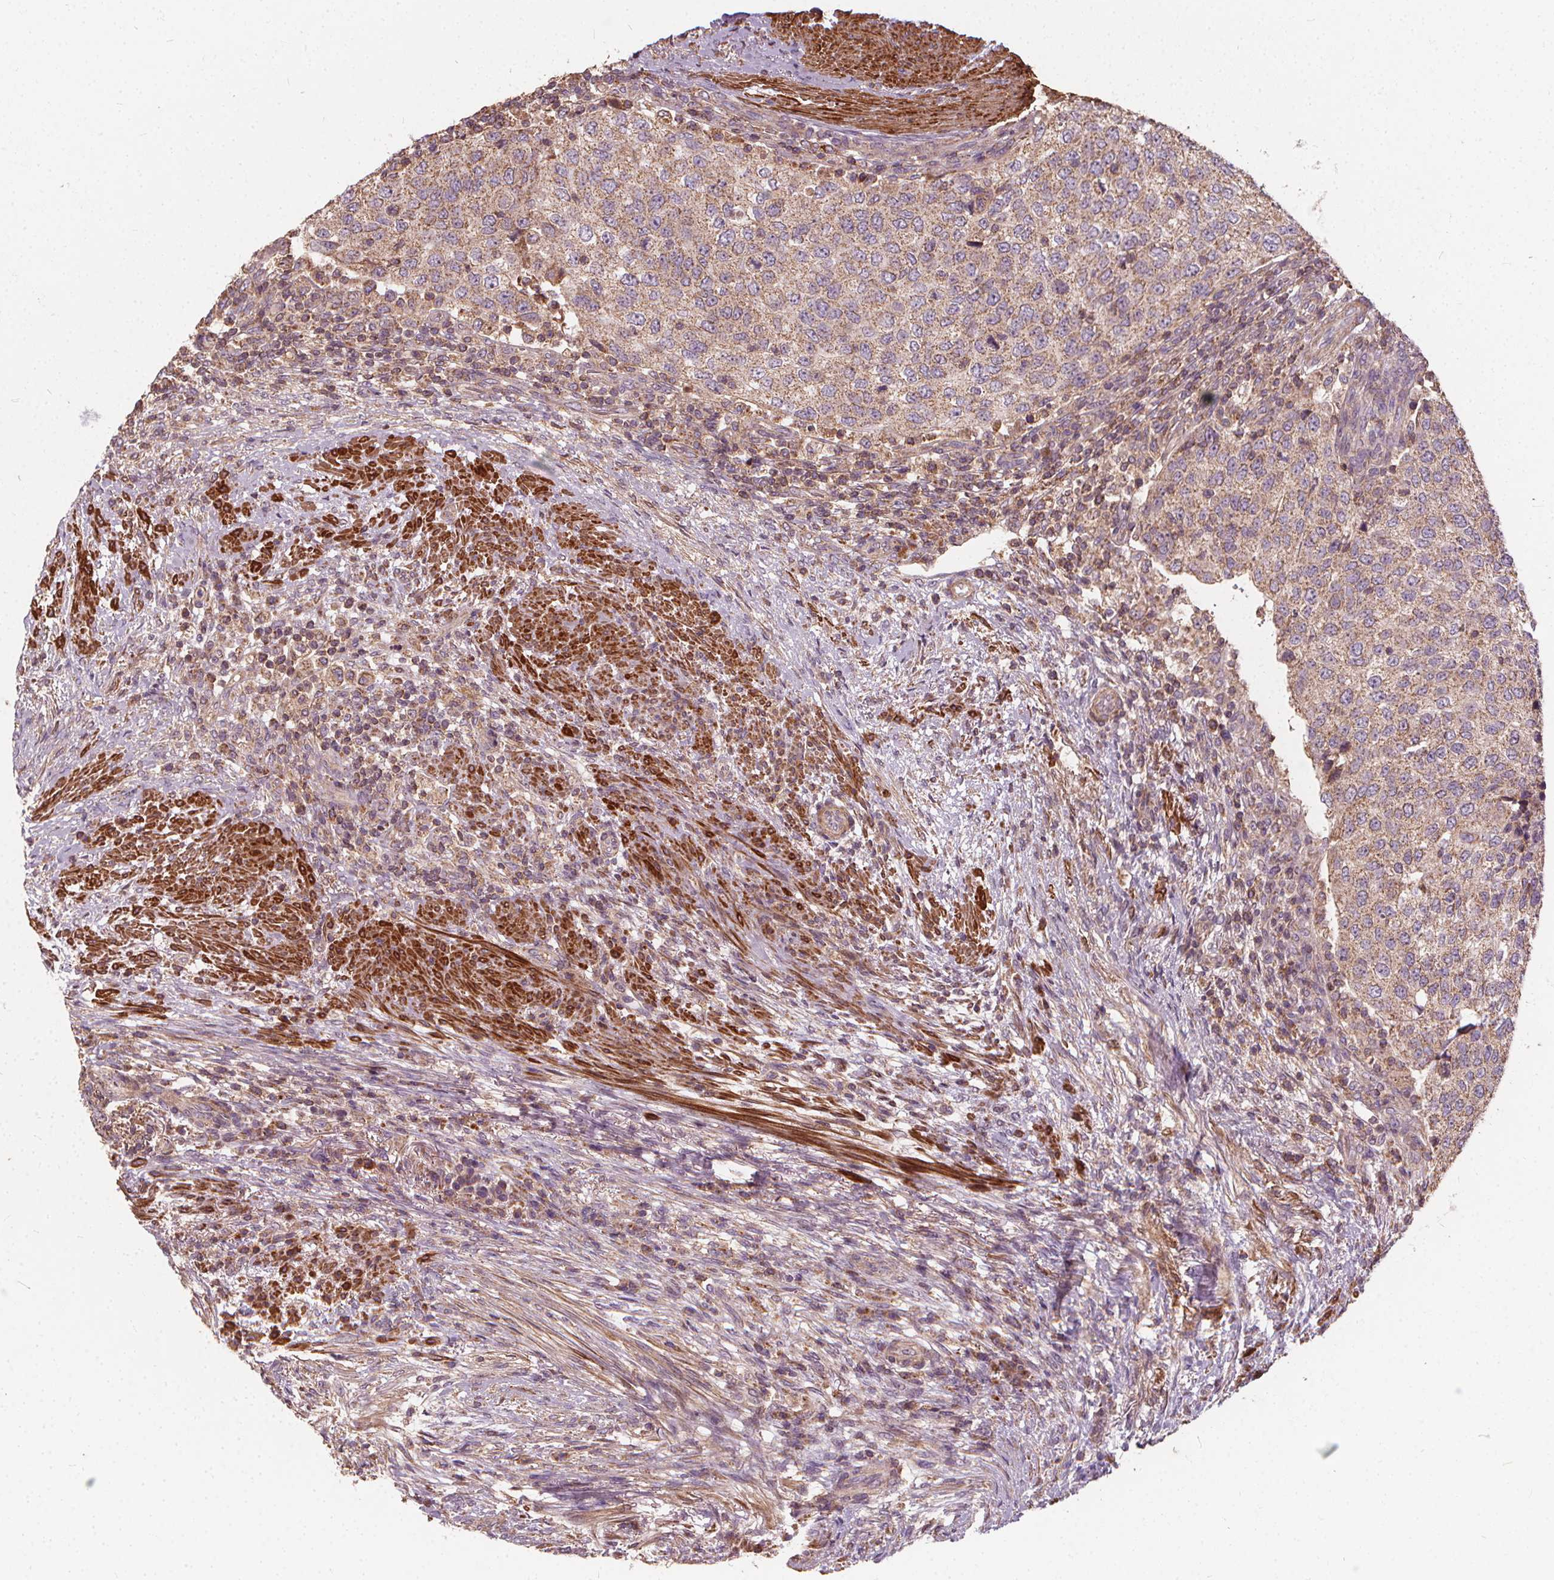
{"staining": {"intensity": "weak", "quantity": ">75%", "location": "cytoplasmic/membranous"}, "tissue": "urothelial cancer", "cell_type": "Tumor cells", "image_type": "cancer", "snomed": [{"axis": "morphology", "description": "Urothelial carcinoma, High grade"}, {"axis": "topography", "description": "Urinary bladder"}], "caption": "High-grade urothelial carcinoma tissue demonstrates weak cytoplasmic/membranous expression in about >75% of tumor cells, visualized by immunohistochemistry.", "gene": "ORAI2", "patient": {"sex": "female", "age": 78}}